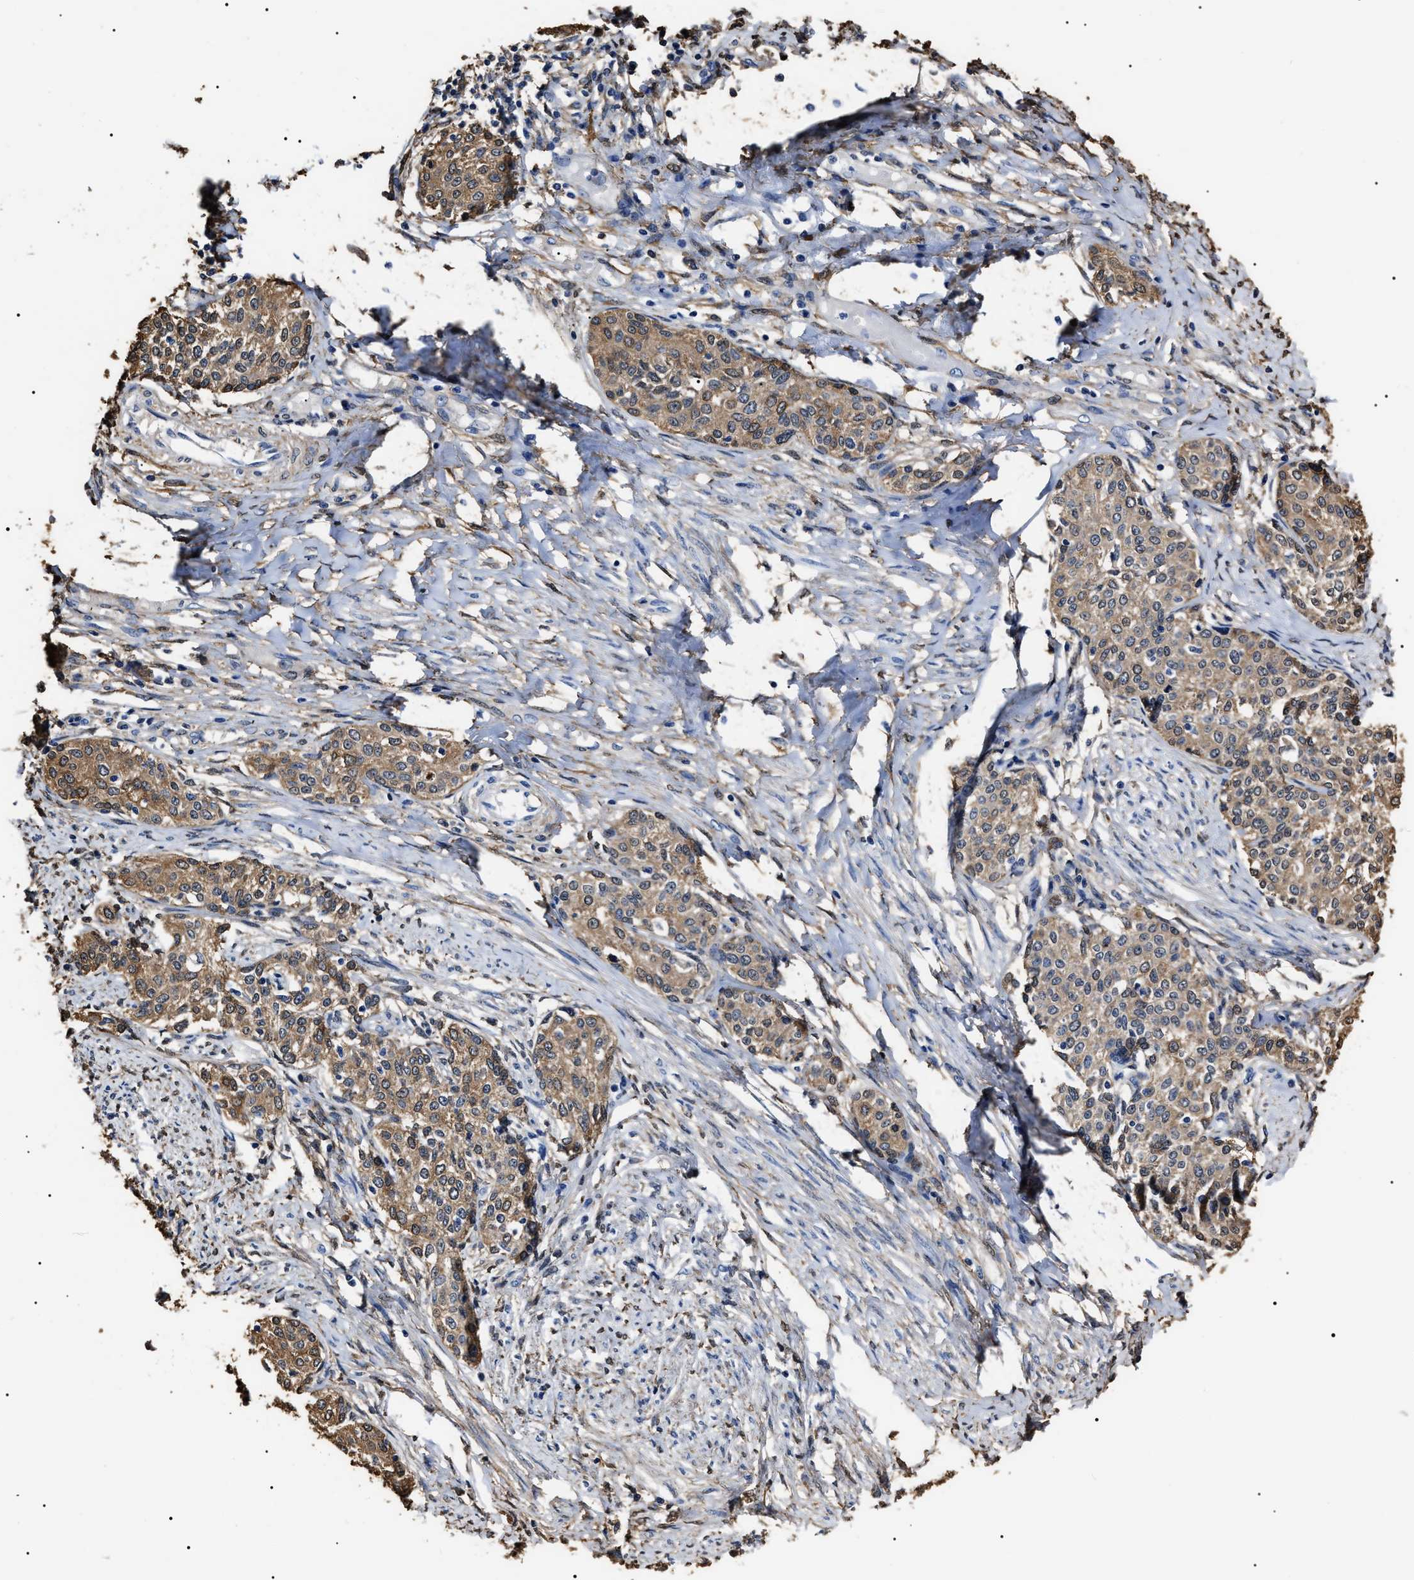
{"staining": {"intensity": "moderate", "quantity": ">75%", "location": "cytoplasmic/membranous"}, "tissue": "cervical cancer", "cell_type": "Tumor cells", "image_type": "cancer", "snomed": [{"axis": "morphology", "description": "Squamous cell carcinoma, NOS"}, {"axis": "morphology", "description": "Adenocarcinoma, NOS"}, {"axis": "topography", "description": "Cervix"}], "caption": "This photomicrograph demonstrates cervical cancer stained with immunohistochemistry (IHC) to label a protein in brown. The cytoplasmic/membranous of tumor cells show moderate positivity for the protein. Nuclei are counter-stained blue.", "gene": "ALDH1A1", "patient": {"sex": "female", "age": 52}}